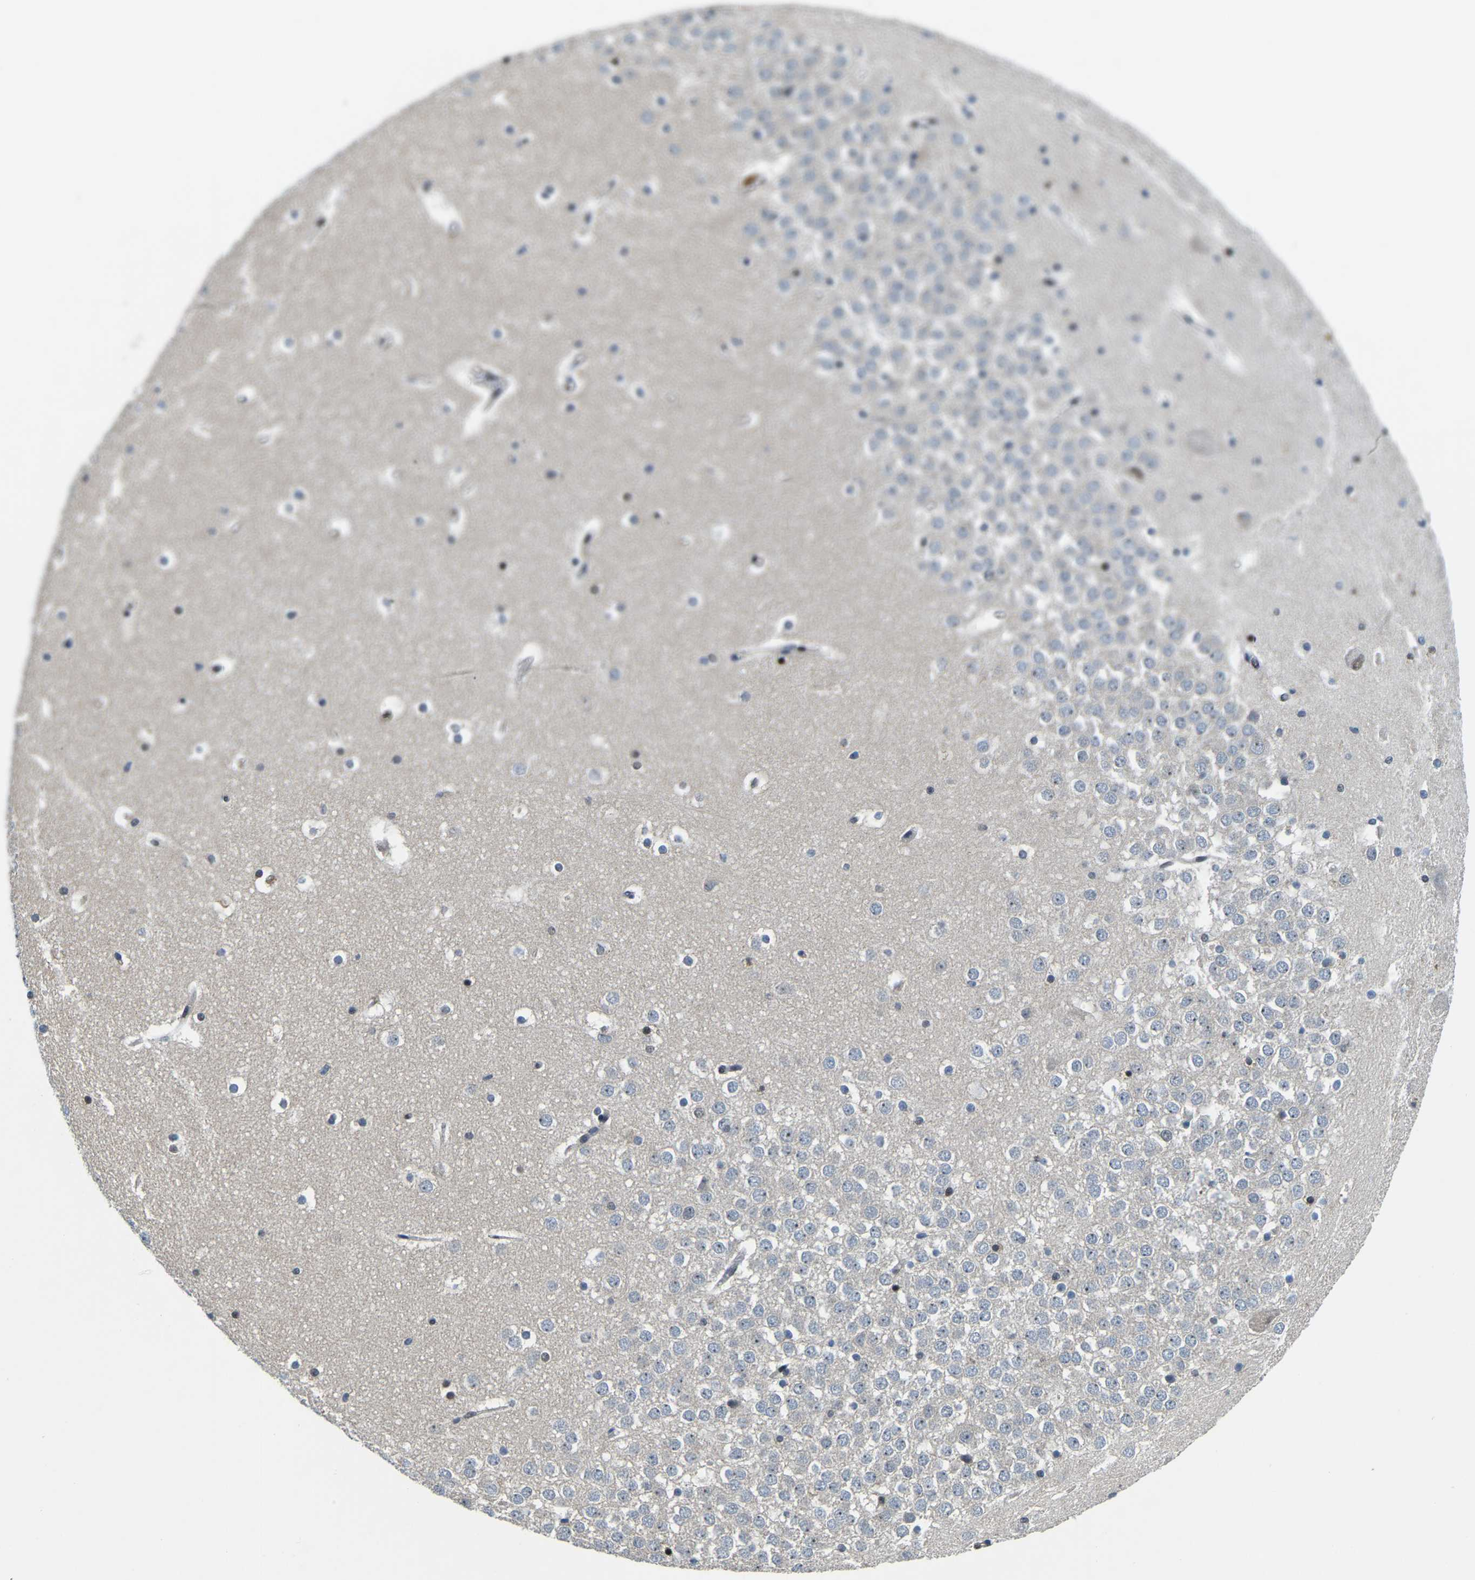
{"staining": {"intensity": "weak", "quantity": "<25%", "location": "cytoplasmic/membranous"}, "tissue": "hippocampus", "cell_type": "Glial cells", "image_type": "normal", "snomed": [{"axis": "morphology", "description": "Normal tissue, NOS"}, {"axis": "topography", "description": "Hippocampus"}], "caption": "Normal hippocampus was stained to show a protein in brown. There is no significant staining in glial cells. (DAB immunohistochemistry (IHC) with hematoxylin counter stain).", "gene": "DFFA", "patient": {"sex": "male", "age": 45}}